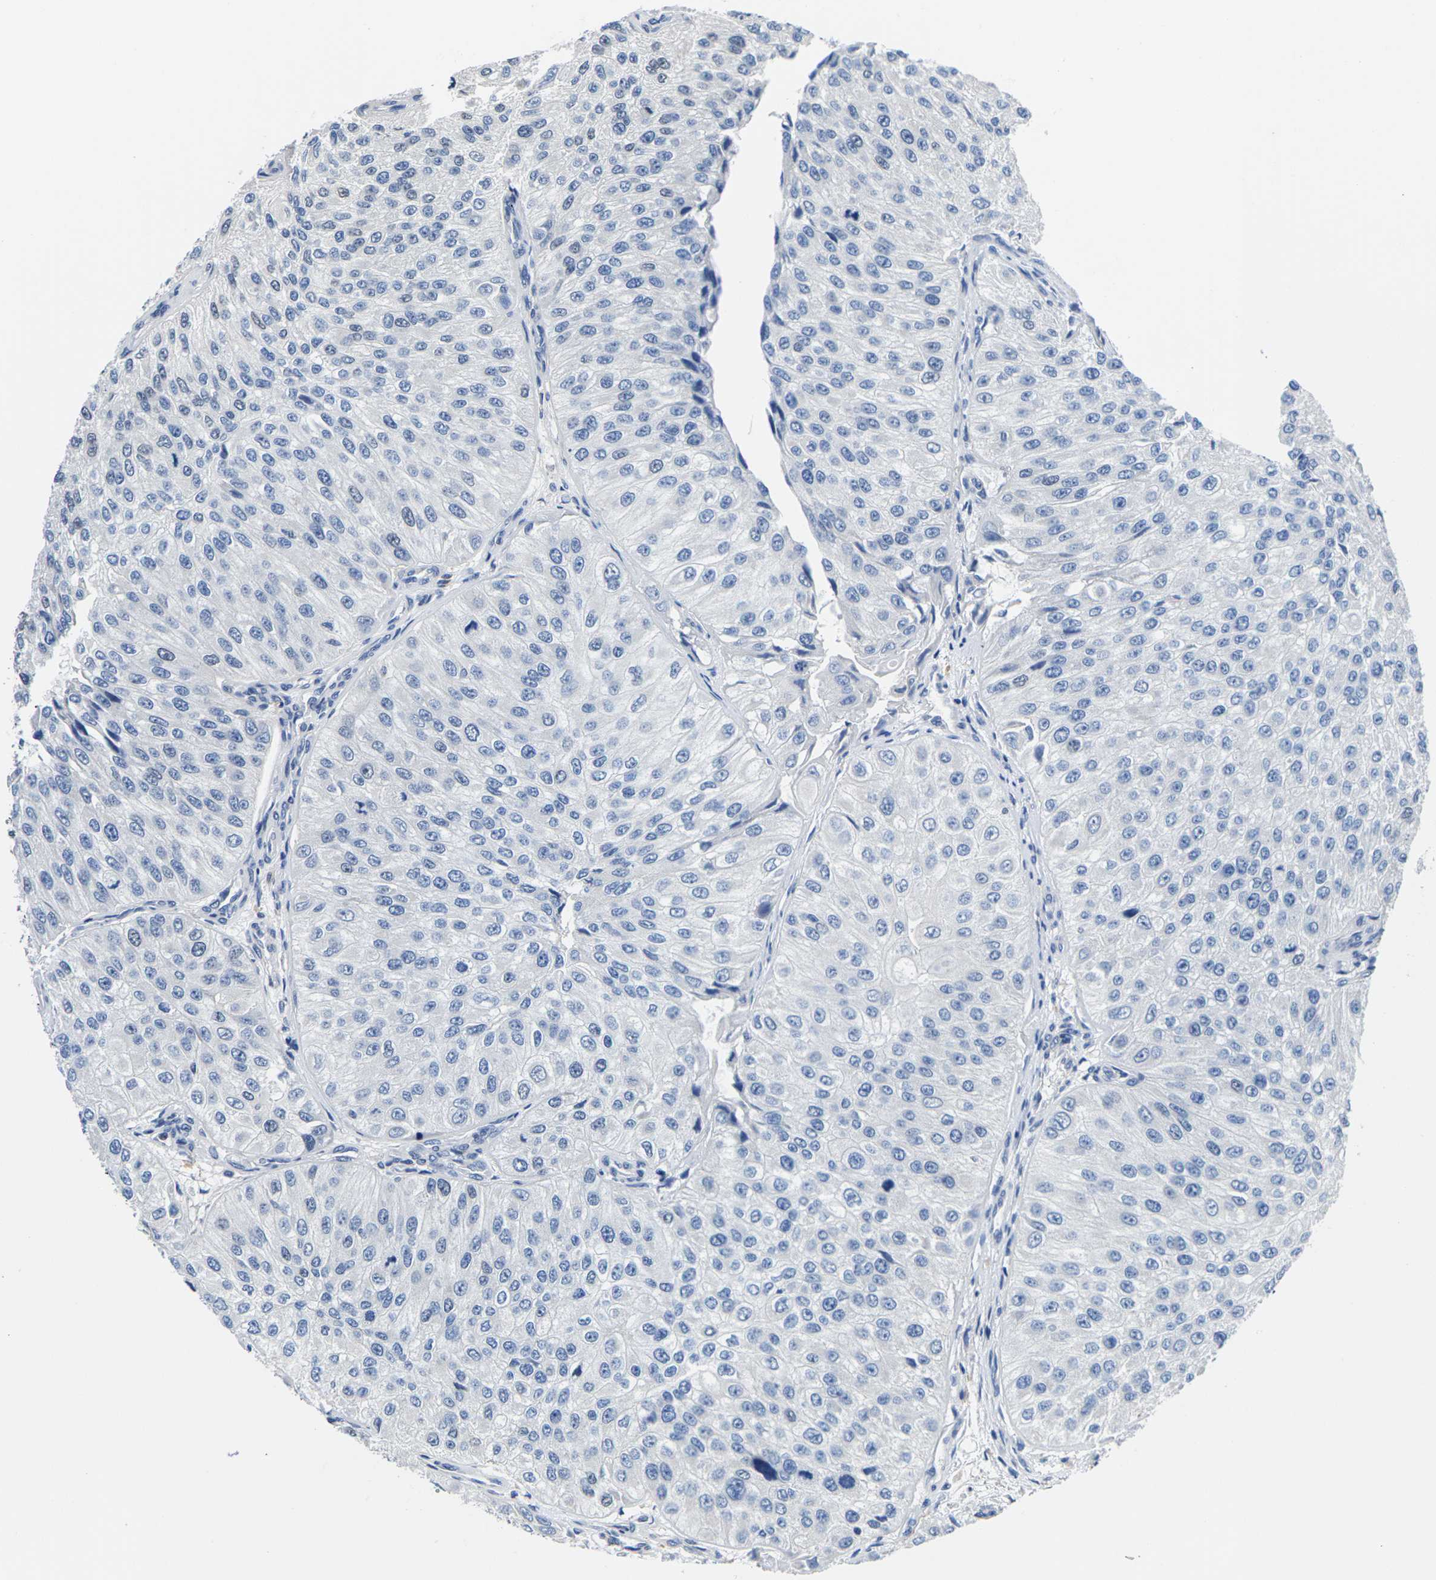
{"staining": {"intensity": "negative", "quantity": "none", "location": "none"}, "tissue": "urothelial cancer", "cell_type": "Tumor cells", "image_type": "cancer", "snomed": [{"axis": "morphology", "description": "Urothelial carcinoma, High grade"}, {"axis": "topography", "description": "Kidney"}, {"axis": "topography", "description": "Urinary bladder"}], "caption": "A photomicrograph of human urothelial cancer is negative for staining in tumor cells.", "gene": "ST6GAL2", "patient": {"sex": "male", "age": 77}}